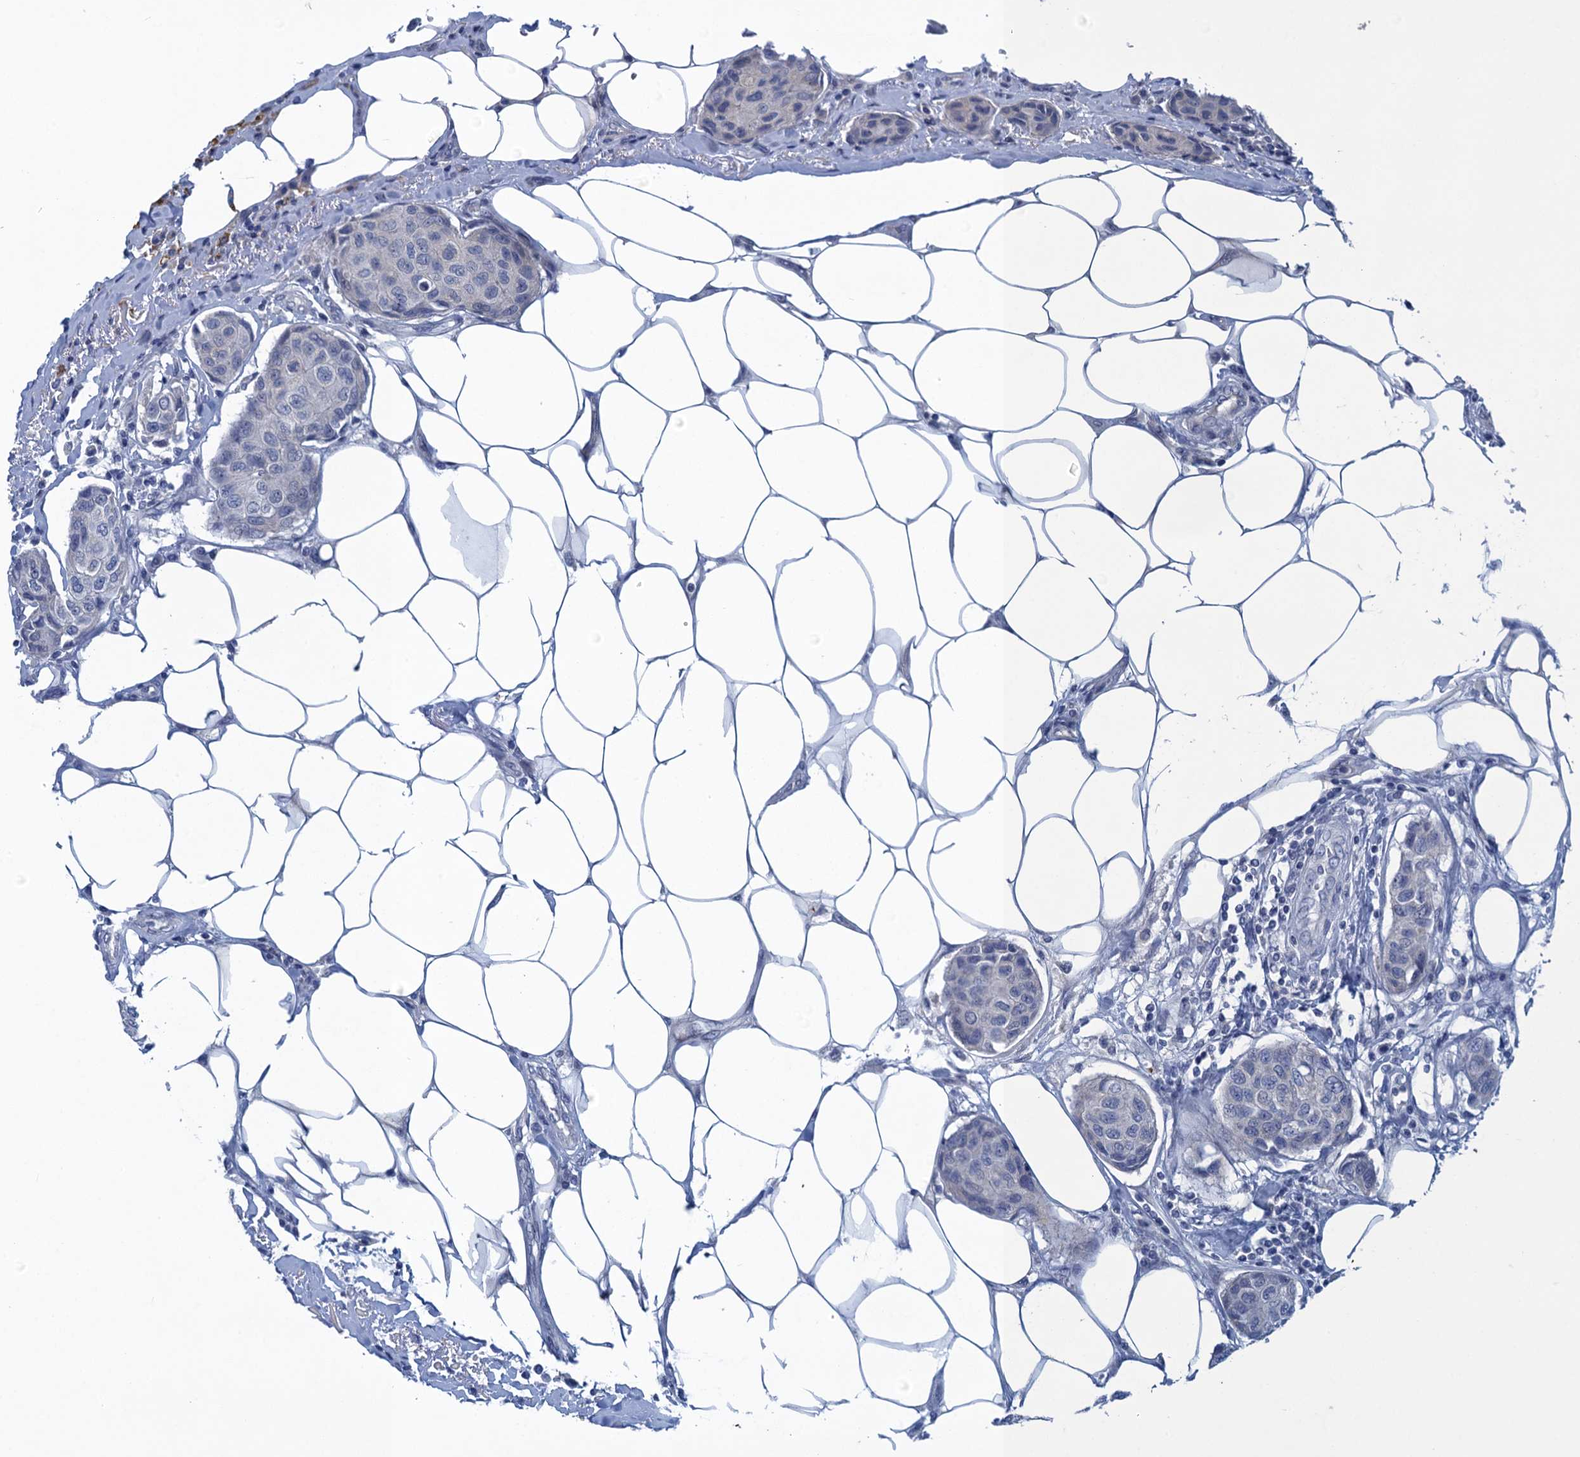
{"staining": {"intensity": "negative", "quantity": "none", "location": "none"}, "tissue": "breast cancer", "cell_type": "Tumor cells", "image_type": "cancer", "snomed": [{"axis": "morphology", "description": "Duct carcinoma"}, {"axis": "topography", "description": "Breast"}], "caption": "Tumor cells show no significant protein staining in breast invasive ductal carcinoma.", "gene": "SCEL", "patient": {"sex": "female", "age": 80}}